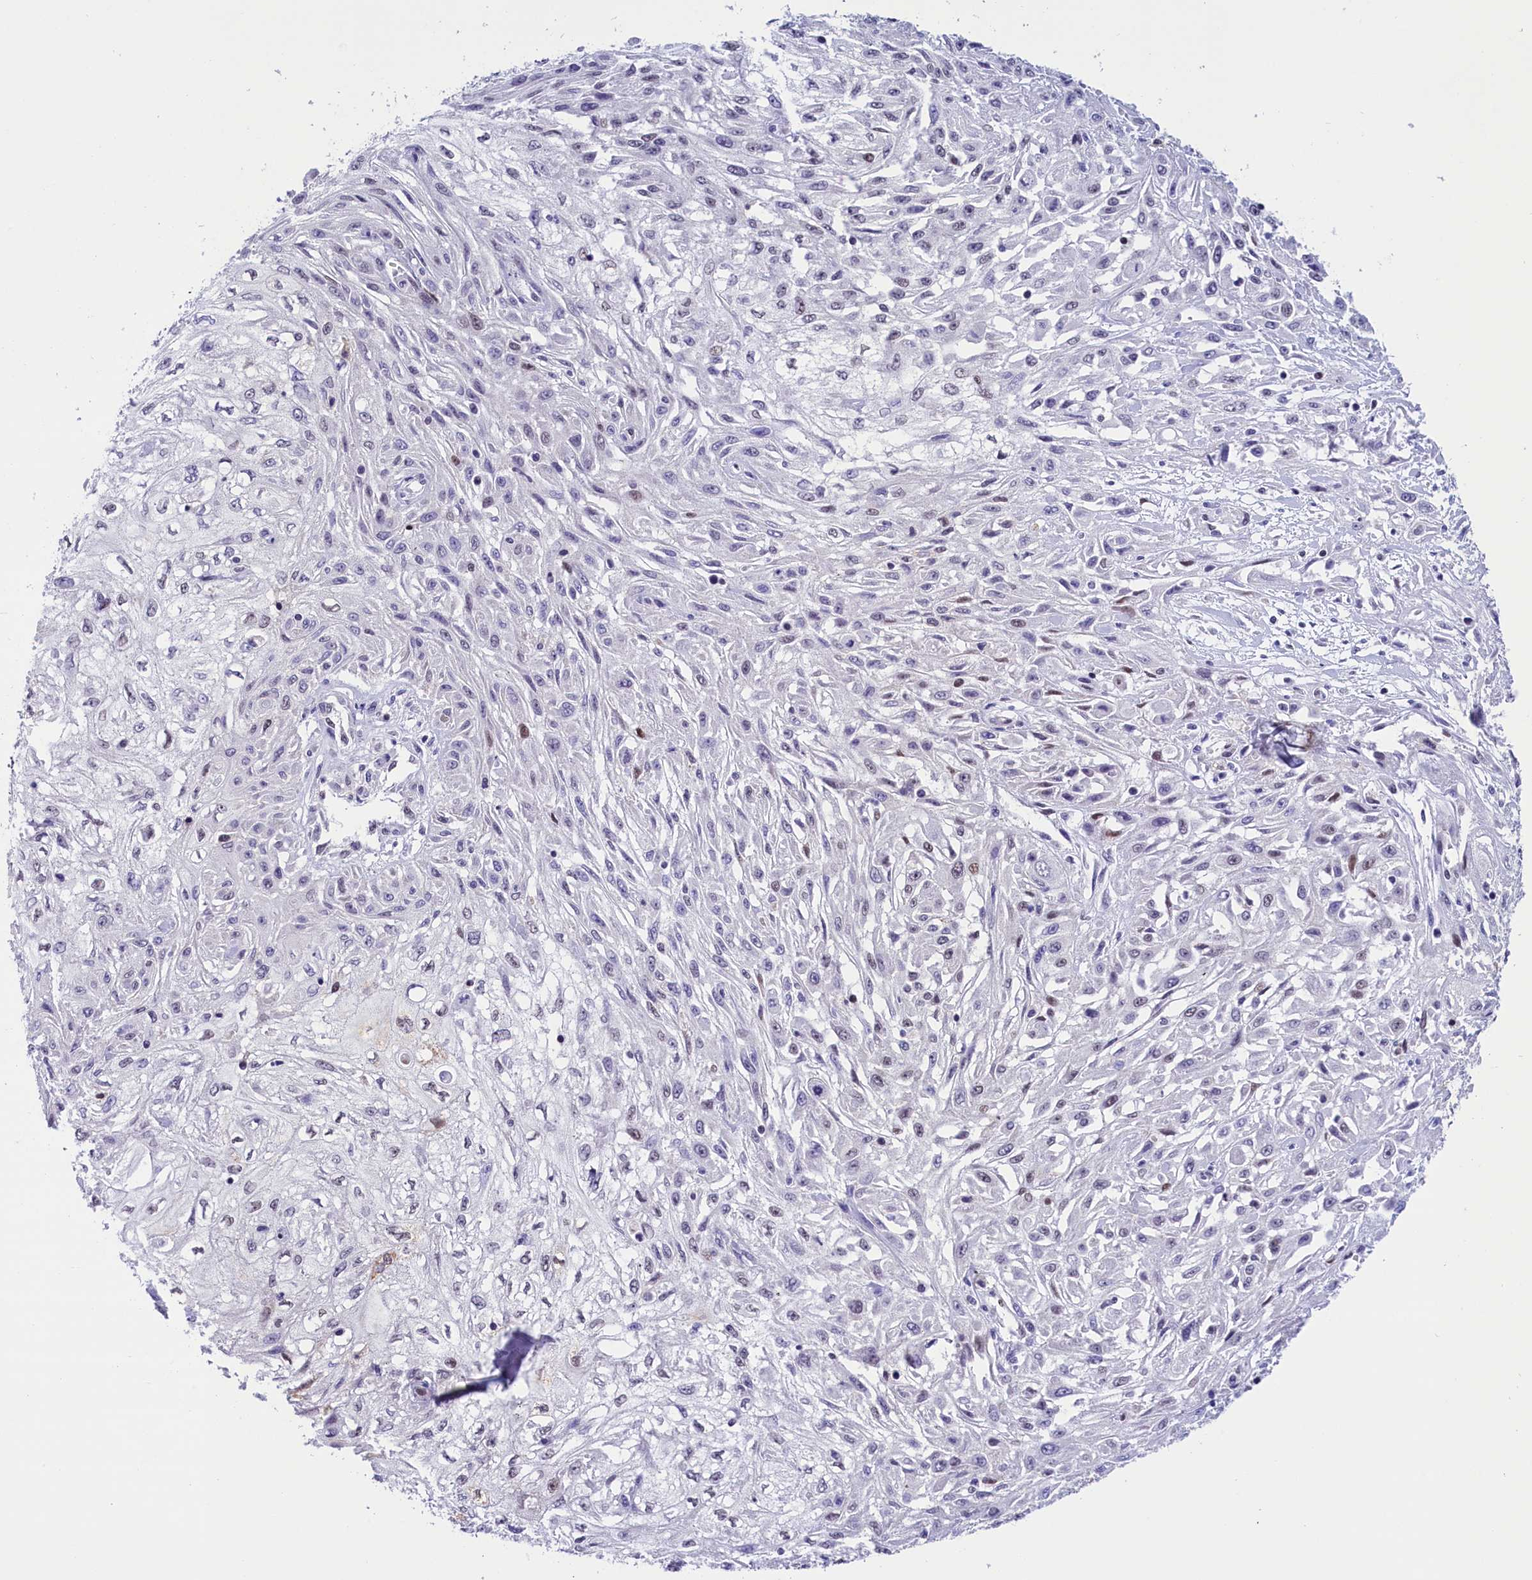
{"staining": {"intensity": "negative", "quantity": "none", "location": "none"}, "tissue": "skin cancer", "cell_type": "Tumor cells", "image_type": "cancer", "snomed": [{"axis": "morphology", "description": "Squamous cell carcinoma, NOS"}, {"axis": "morphology", "description": "Squamous cell carcinoma, metastatic, NOS"}, {"axis": "topography", "description": "Skin"}, {"axis": "topography", "description": "Lymph node"}], "caption": "The IHC photomicrograph has no significant staining in tumor cells of skin cancer tissue.", "gene": "CDYL2", "patient": {"sex": "male", "age": 75}}